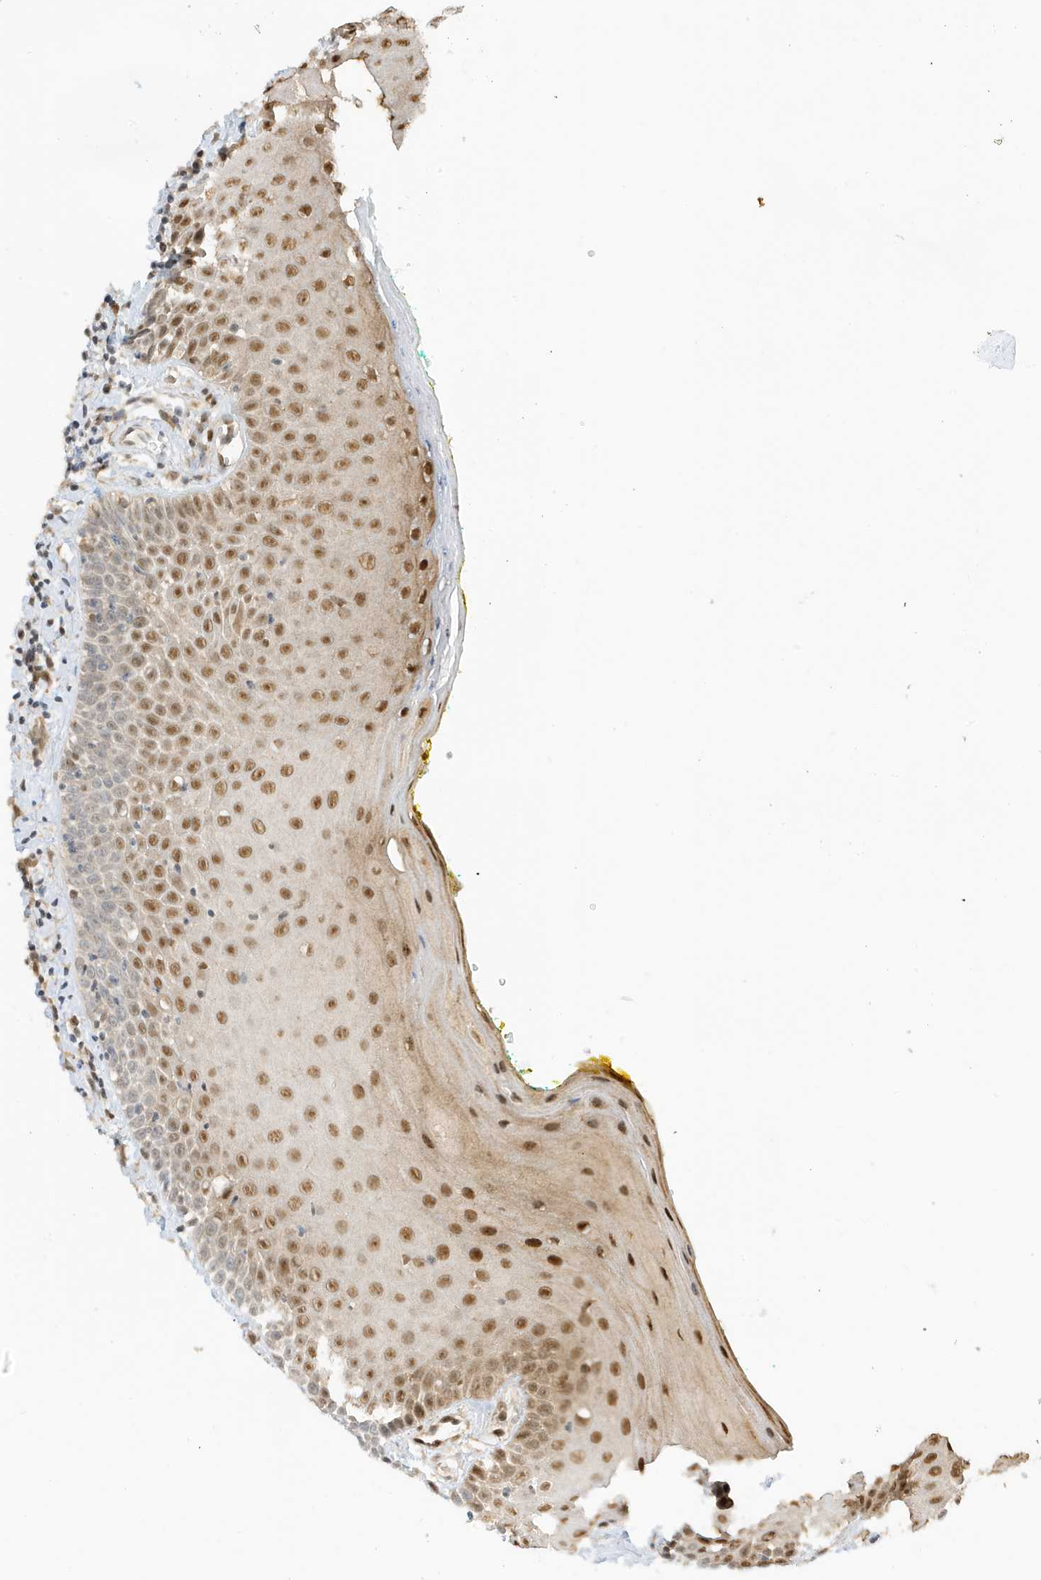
{"staining": {"intensity": "strong", "quantity": "25%-75%", "location": "nuclear"}, "tissue": "oral mucosa", "cell_type": "Squamous epithelial cells", "image_type": "normal", "snomed": [{"axis": "morphology", "description": "Normal tissue, NOS"}, {"axis": "morphology", "description": "Squamous cell carcinoma, NOS"}, {"axis": "topography", "description": "Oral tissue"}, {"axis": "topography", "description": "Head-Neck"}], "caption": "Immunohistochemistry (IHC) (DAB (3,3'-diaminobenzidine)) staining of benign human oral mucosa displays strong nuclear protein staining in about 25%-75% of squamous epithelial cells. Nuclei are stained in blue.", "gene": "ZBTB41", "patient": {"sex": "female", "age": 70}}